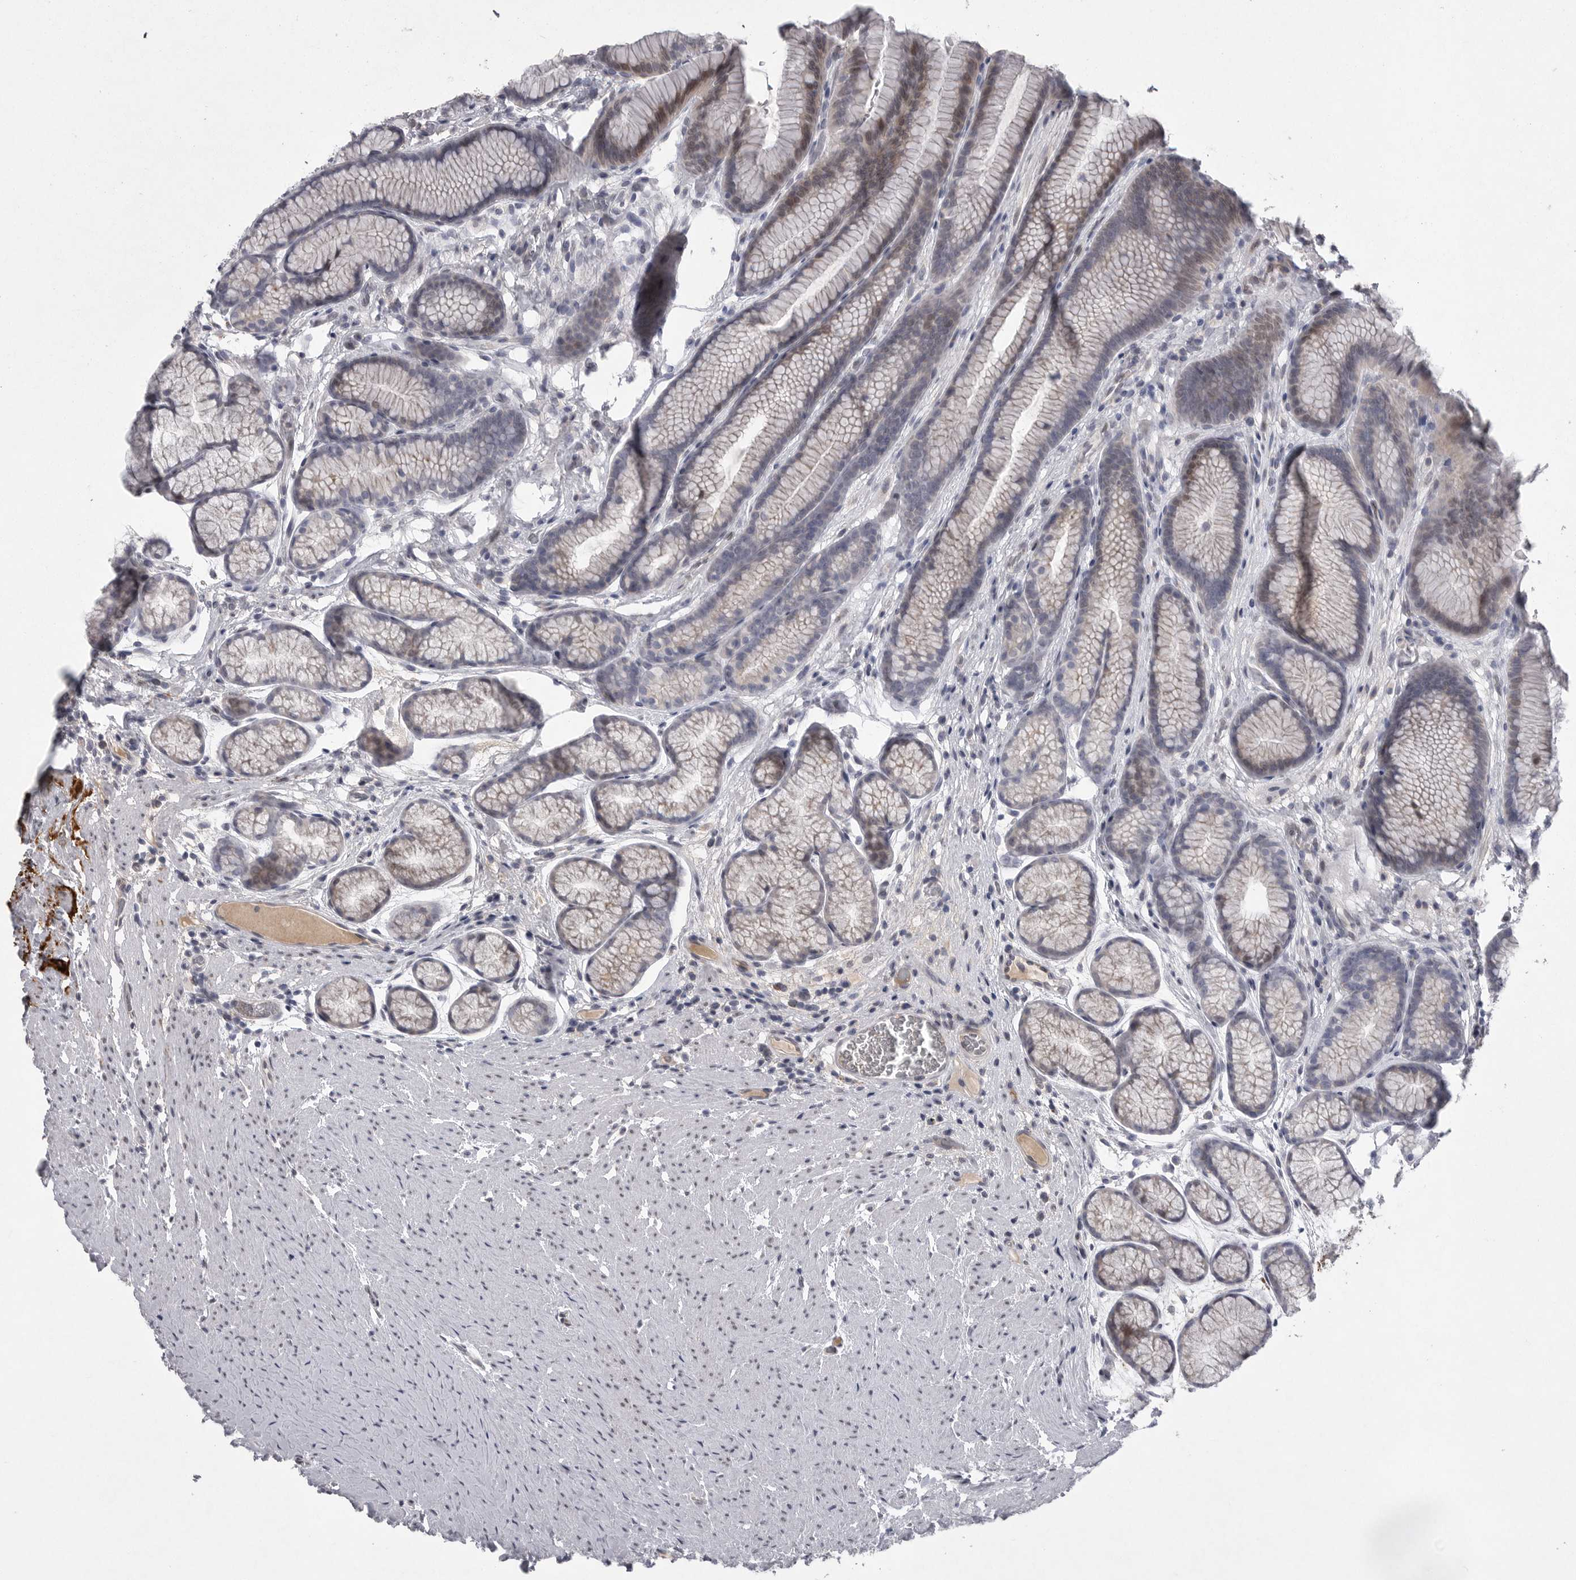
{"staining": {"intensity": "moderate", "quantity": "<25%", "location": "cytoplasmic/membranous"}, "tissue": "stomach", "cell_type": "Glandular cells", "image_type": "normal", "snomed": [{"axis": "morphology", "description": "Normal tissue, NOS"}, {"axis": "topography", "description": "Stomach"}], "caption": "Moderate cytoplasmic/membranous protein expression is present in about <25% of glandular cells in stomach. The protein is stained brown, and the nuclei are stained in blue (DAB (3,3'-diaminobenzidine) IHC with brightfield microscopy, high magnification).", "gene": "CRP", "patient": {"sex": "male", "age": 42}}